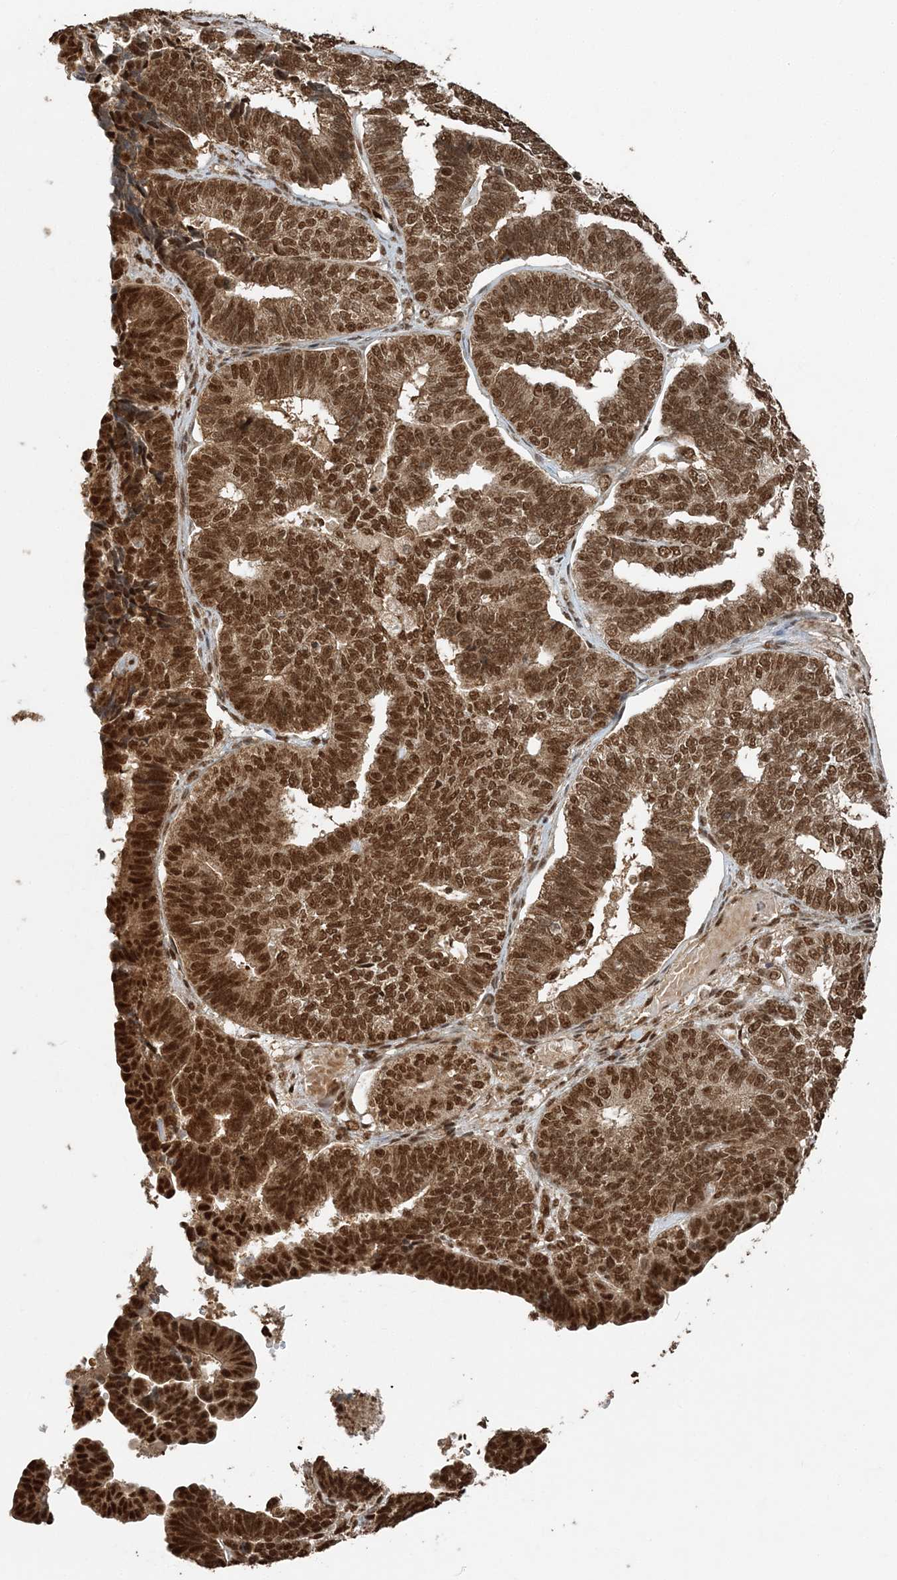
{"staining": {"intensity": "moderate", "quantity": ">75%", "location": "cytoplasmic/membranous,nuclear"}, "tissue": "endometrial cancer", "cell_type": "Tumor cells", "image_type": "cancer", "snomed": [{"axis": "morphology", "description": "Adenocarcinoma, NOS"}, {"axis": "topography", "description": "Endometrium"}], "caption": "Immunohistochemical staining of endometrial cancer (adenocarcinoma) displays medium levels of moderate cytoplasmic/membranous and nuclear expression in about >75% of tumor cells. (brown staining indicates protein expression, while blue staining denotes nuclei).", "gene": "ARHGAP35", "patient": {"sex": "female", "age": 70}}